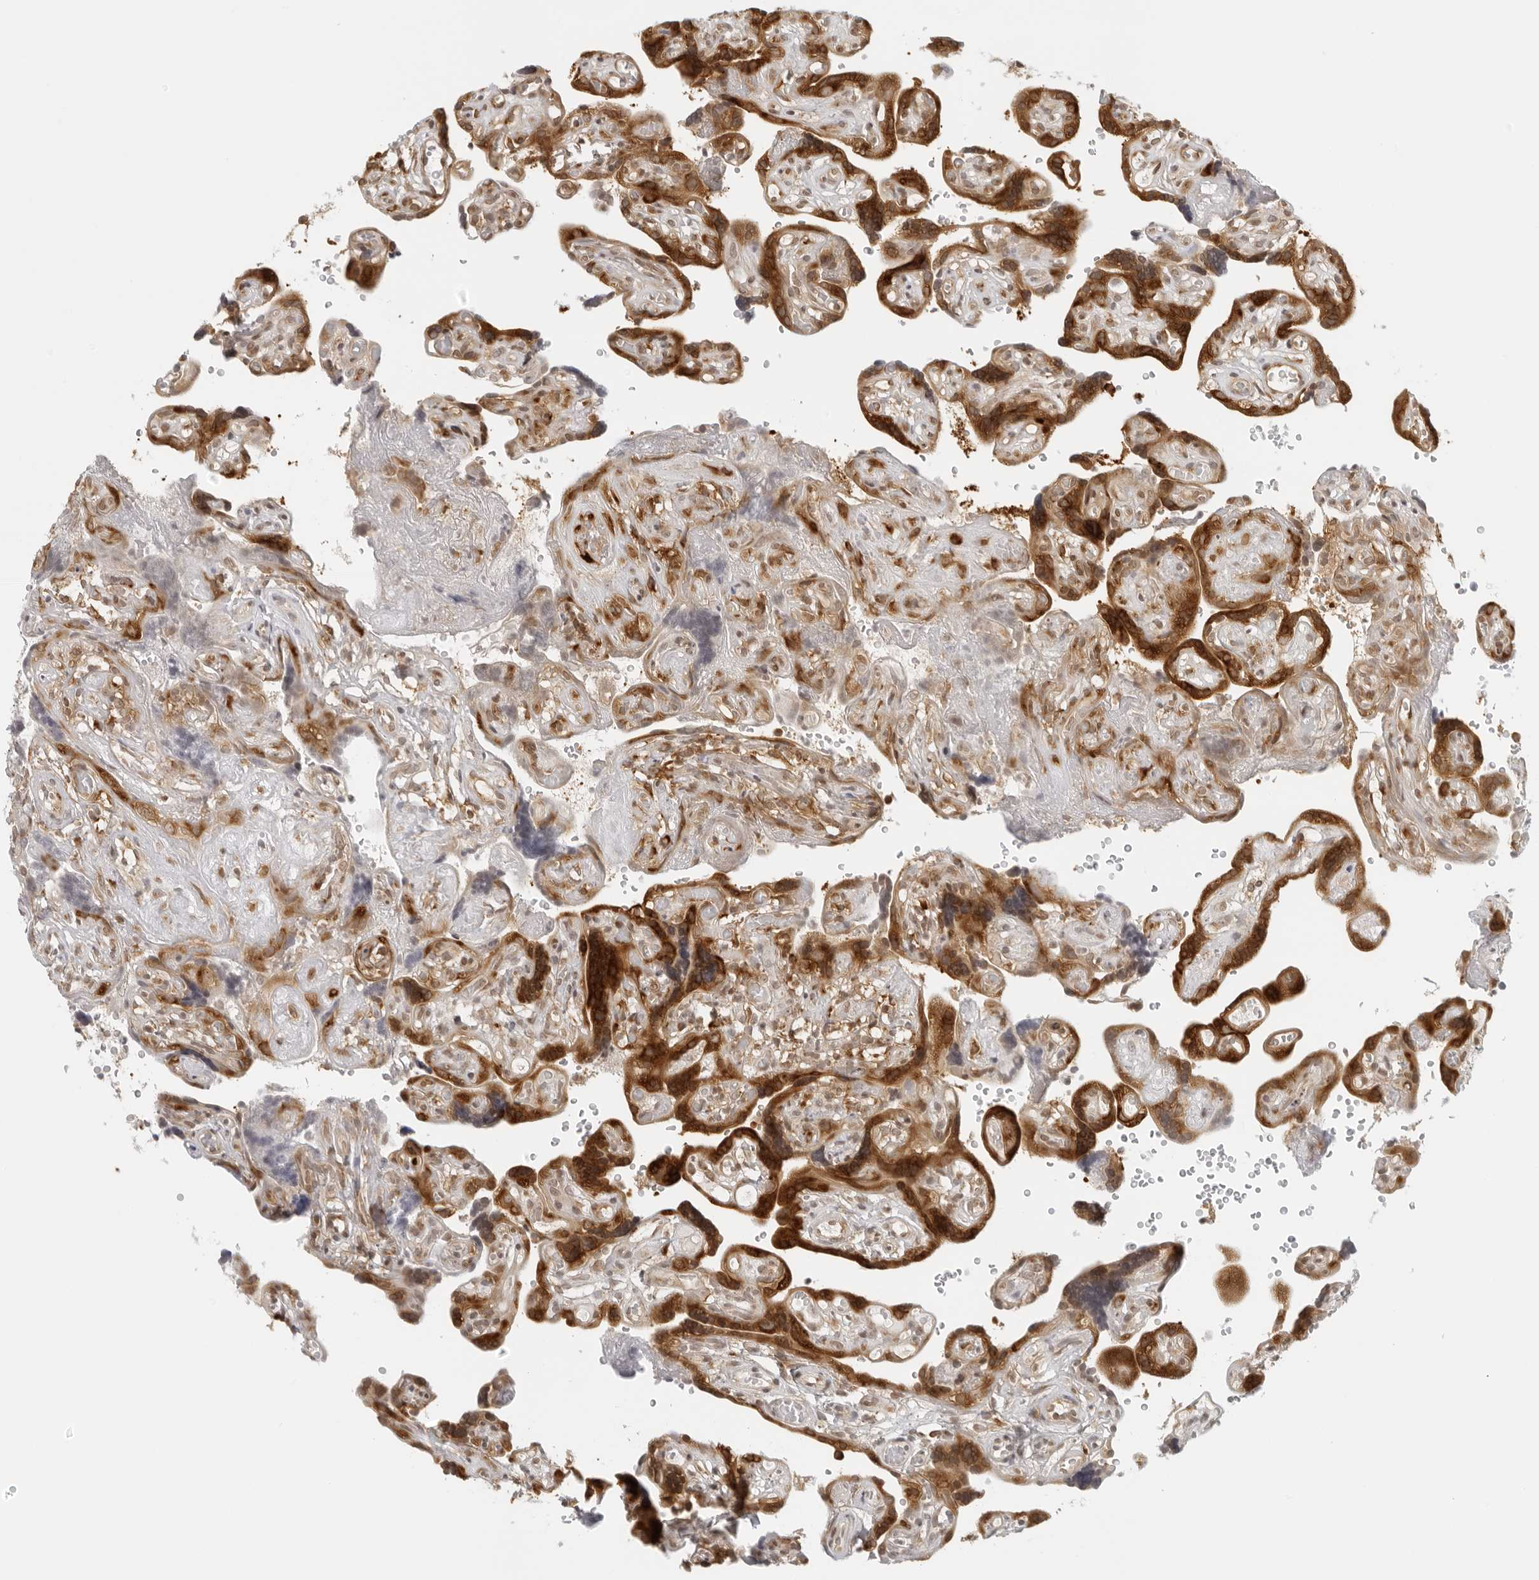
{"staining": {"intensity": "strong", "quantity": ">75%", "location": "cytoplasmic/membranous"}, "tissue": "placenta", "cell_type": "Decidual cells", "image_type": "normal", "snomed": [{"axis": "morphology", "description": "Normal tissue, NOS"}, {"axis": "topography", "description": "Placenta"}], "caption": "This is an image of immunohistochemistry staining of benign placenta, which shows strong positivity in the cytoplasmic/membranous of decidual cells.", "gene": "EIF4G1", "patient": {"sex": "female", "age": 30}}